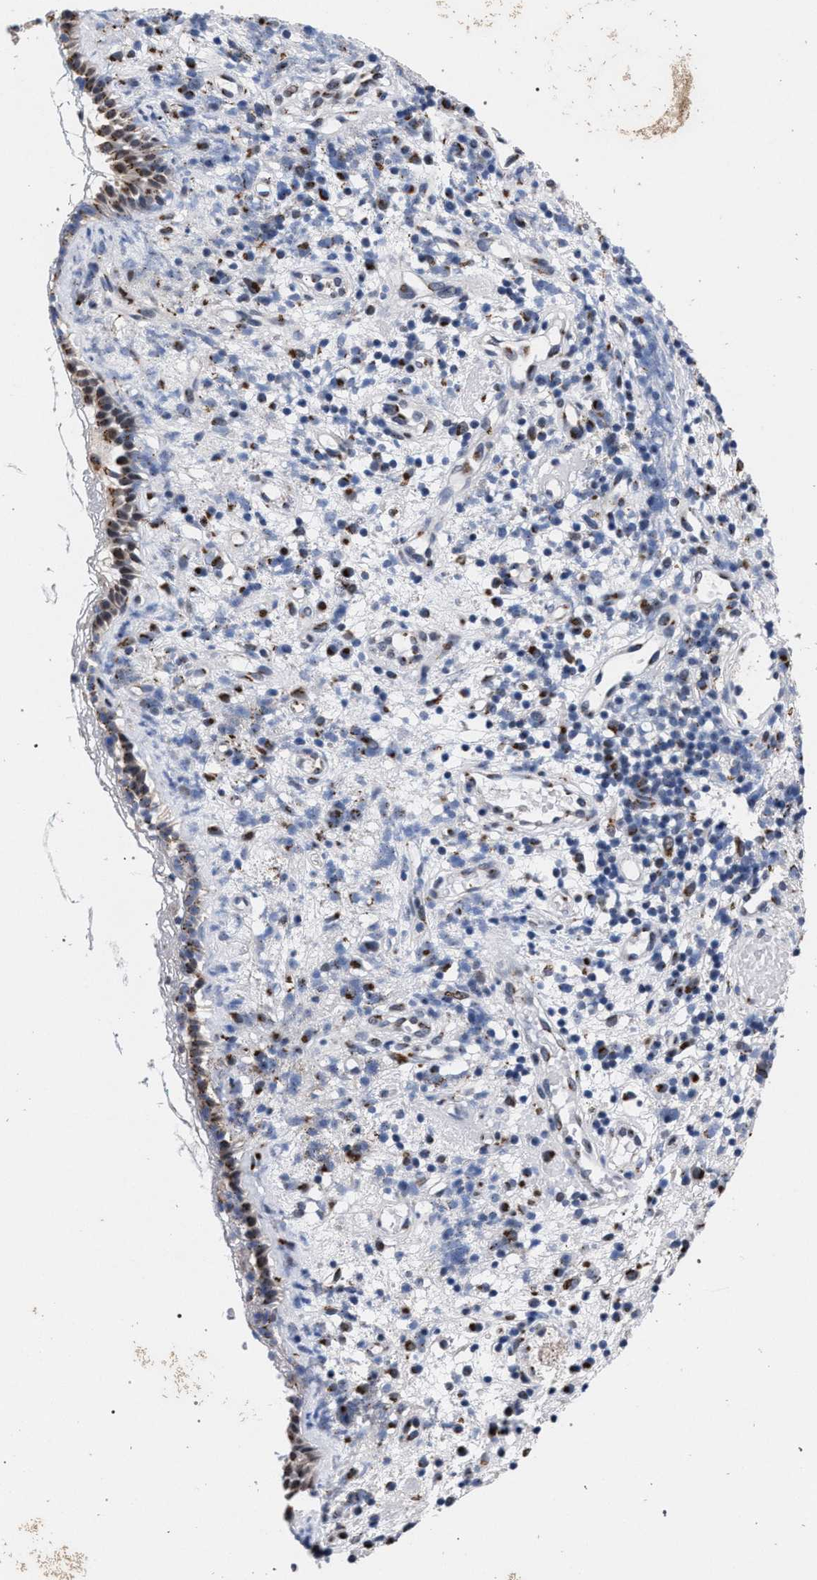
{"staining": {"intensity": "moderate", "quantity": "25%-75%", "location": "cytoplasmic/membranous"}, "tissue": "nasopharynx", "cell_type": "Respiratory epithelial cells", "image_type": "normal", "snomed": [{"axis": "morphology", "description": "Normal tissue, NOS"}, {"axis": "morphology", "description": "Basal cell carcinoma"}, {"axis": "topography", "description": "Cartilage tissue"}, {"axis": "topography", "description": "Nasopharynx"}, {"axis": "topography", "description": "Oral tissue"}], "caption": "A histopathology image showing moderate cytoplasmic/membranous positivity in about 25%-75% of respiratory epithelial cells in benign nasopharynx, as visualized by brown immunohistochemical staining.", "gene": "GOLGA2", "patient": {"sex": "female", "age": 77}}